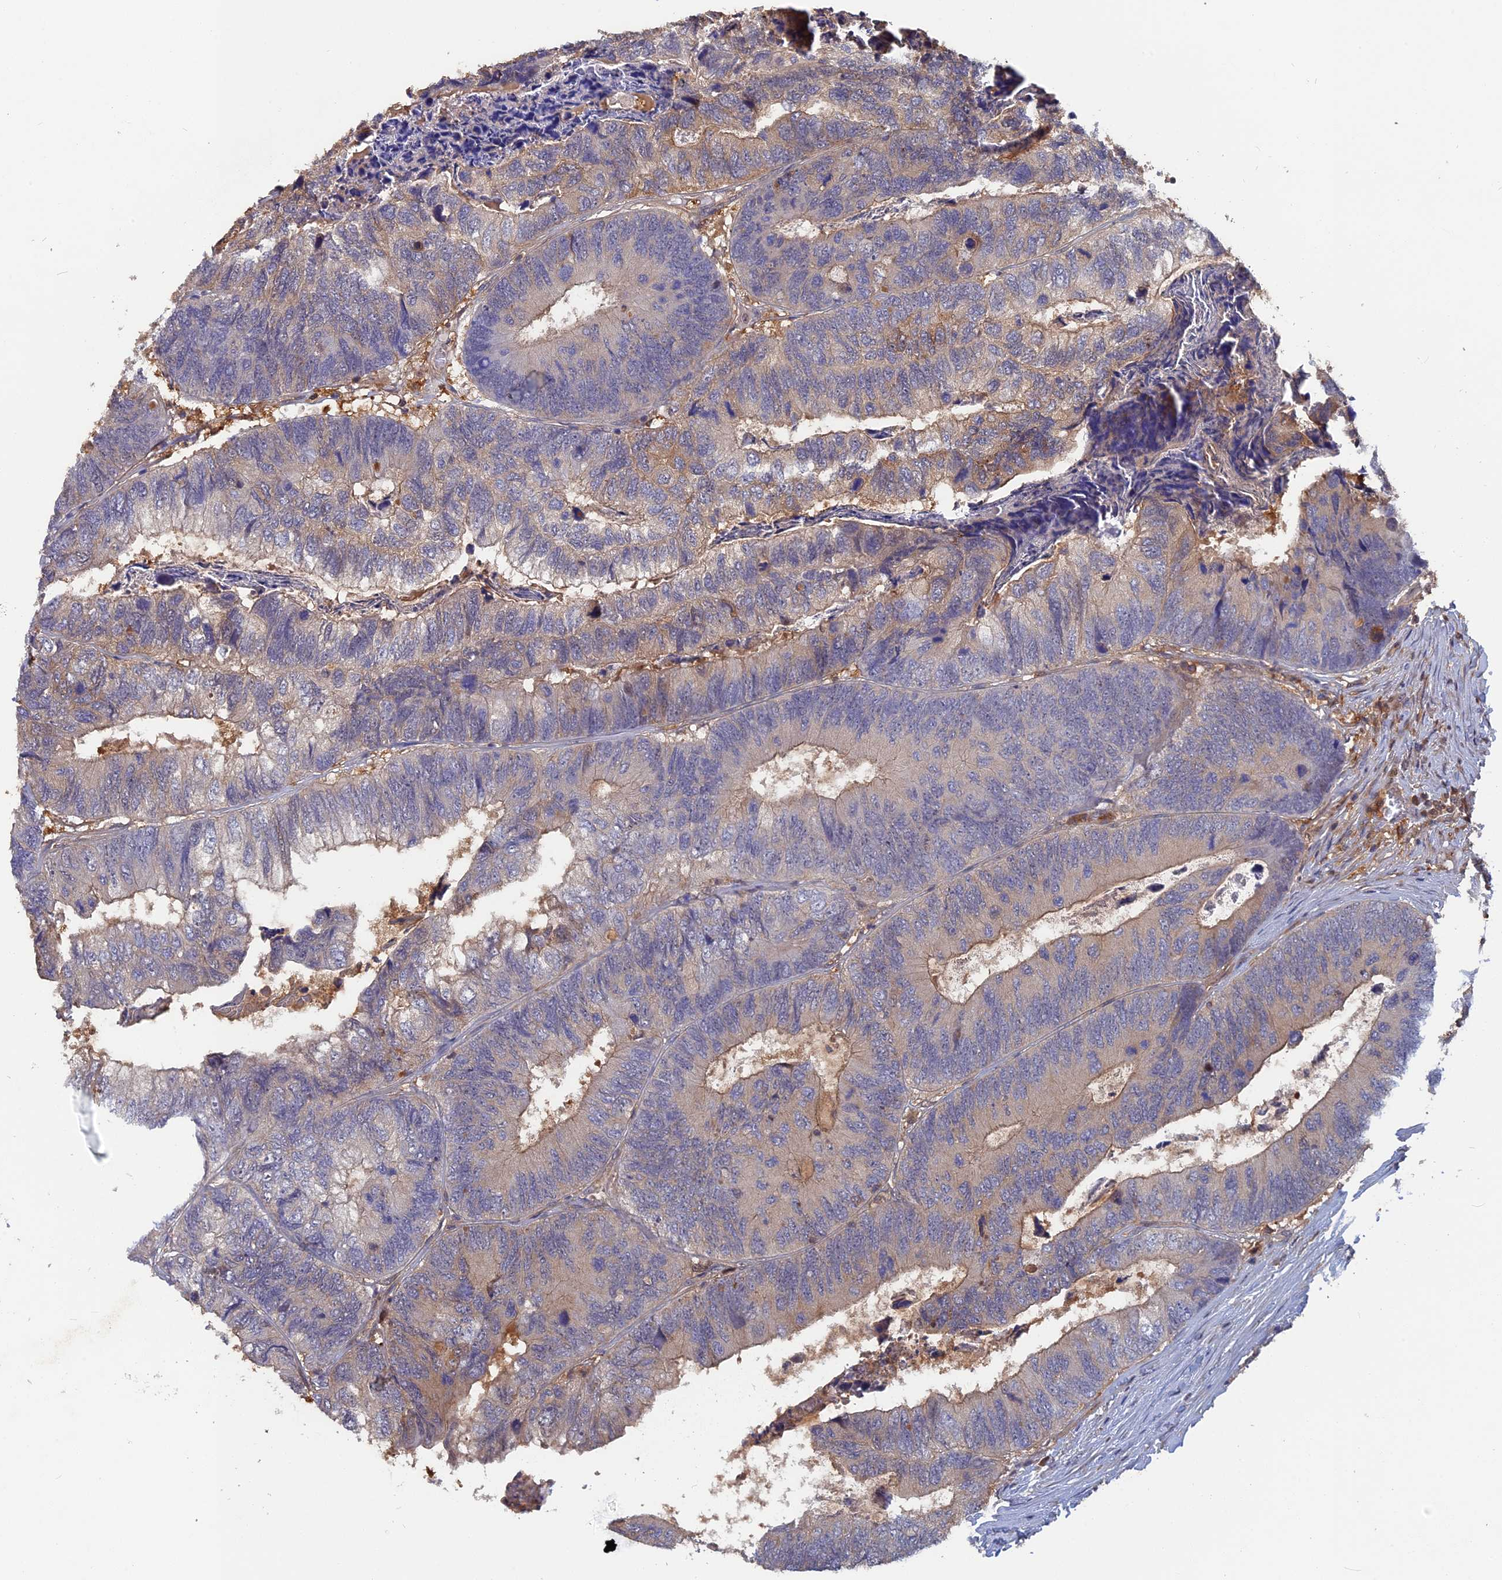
{"staining": {"intensity": "weak", "quantity": "25%-75%", "location": "cytoplasmic/membranous"}, "tissue": "colorectal cancer", "cell_type": "Tumor cells", "image_type": "cancer", "snomed": [{"axis": "morphology", "description": "Adenocarcinoma, NOS"}, {"axis": "topography", "description": "Colon"}], "caption": "DAB (3,3'-diaminobenzidine) immunohistochemical staining of adenocarcinoma (colorectal) shows weak cytoplasmic/membranous protein expression in approximately 25%-75% of tumor cells.", "gene": "BLVRA", "patient": {"sex": "female", "age": 67}}